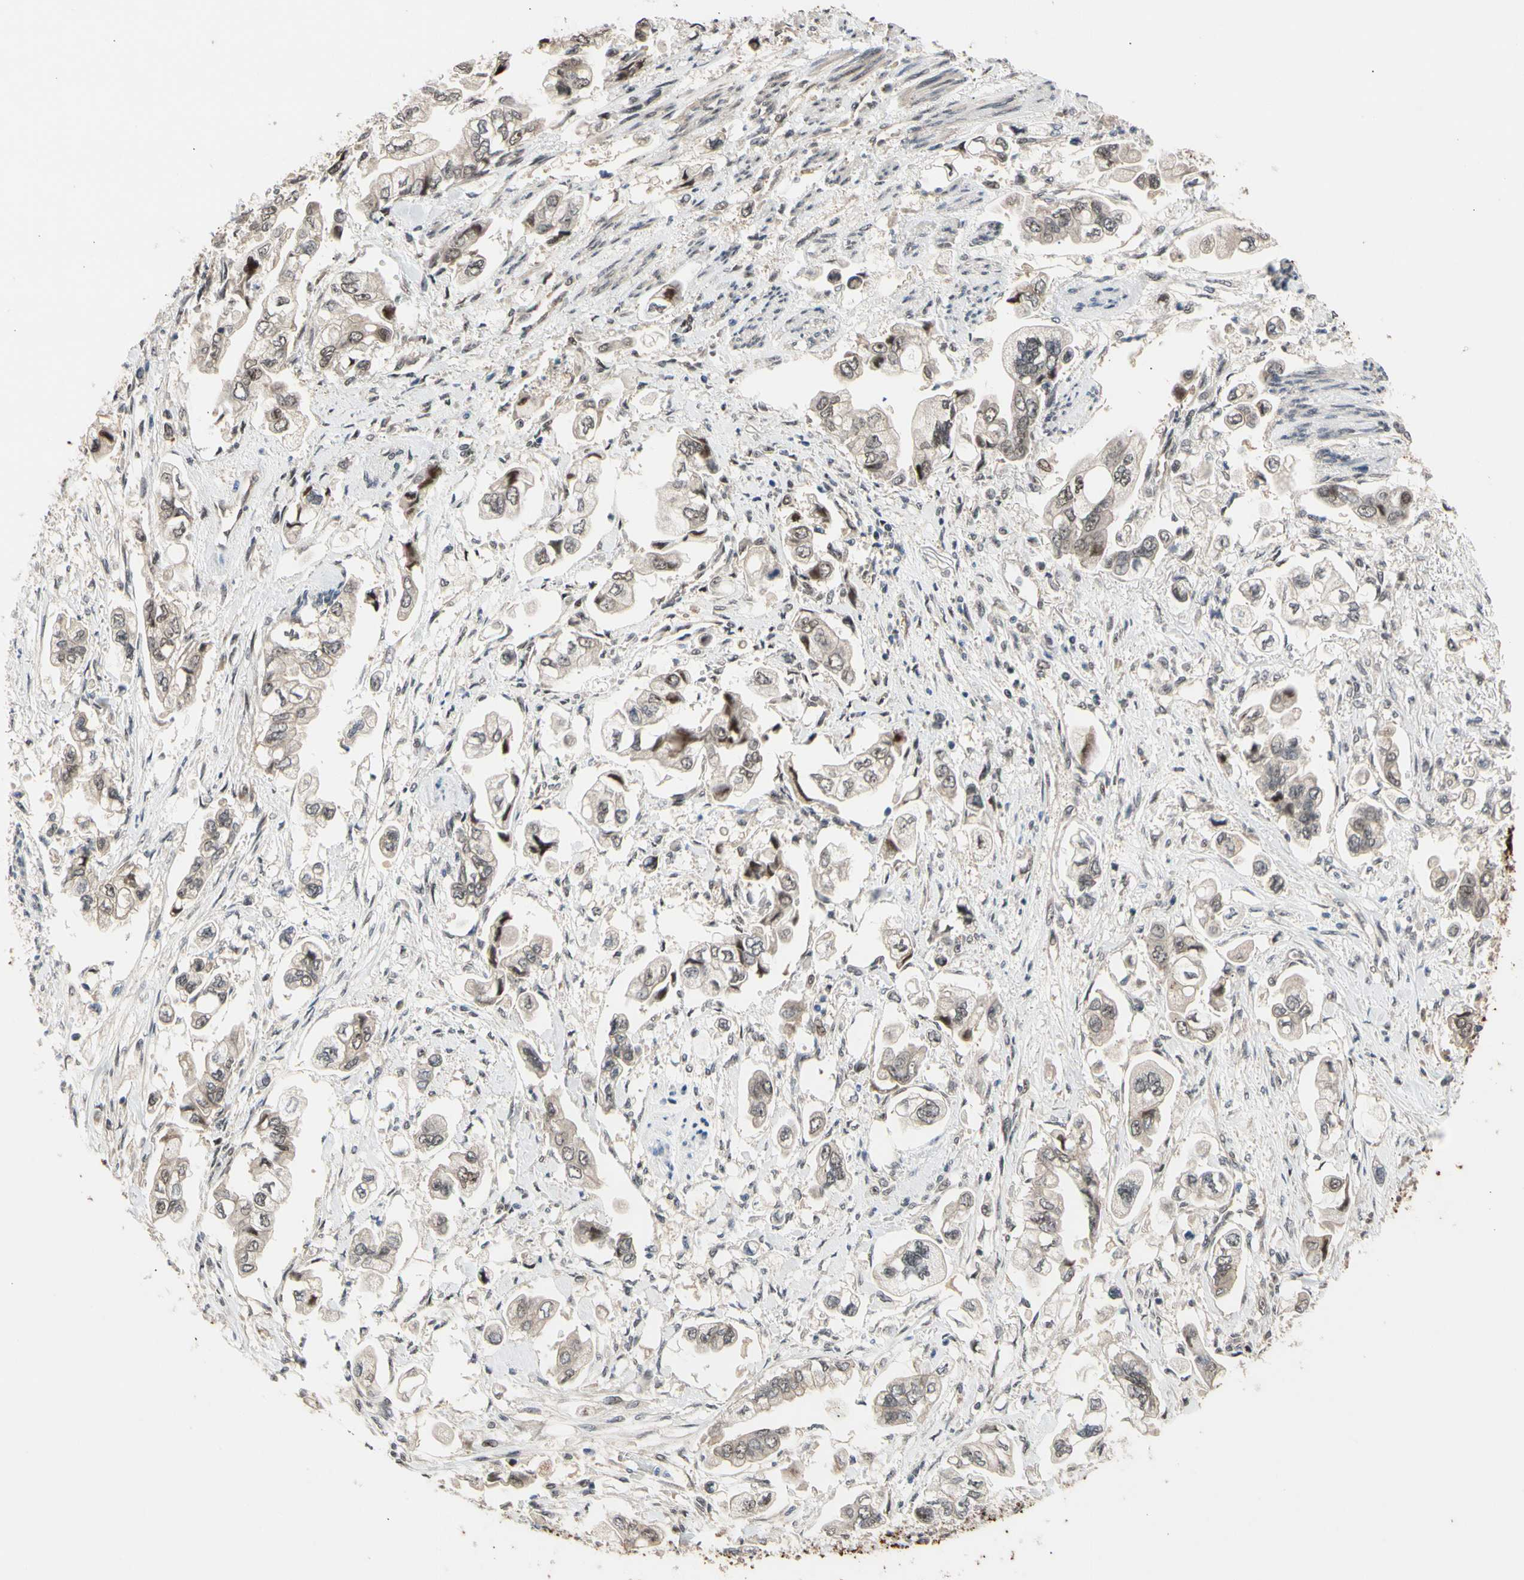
{"staining": {"intensity": "weak", "quantity": ">75%", "location": "cytoplasmic/membranous,nuclear"}, "tissue": "stomach cancer", "cell_type": "Tumor cells", "image_type": "cancer", "snomed": [{"axis": "morphology", "description": "Adenocarcinoma, NOS"}, {"axis": "topography", "description": "Stomach"}], "caption": "High-magnification brightfield microscopy of stomach cancer stained with DAB (brown) and counterstained with hematoxylin (blue). tumor cells exhibit weak cytoplasmic/membranous and nuclear positivity is seen in about>75% of cells.", "gene": "NGEF", "patient": {"sex": "male", "age": 62}}